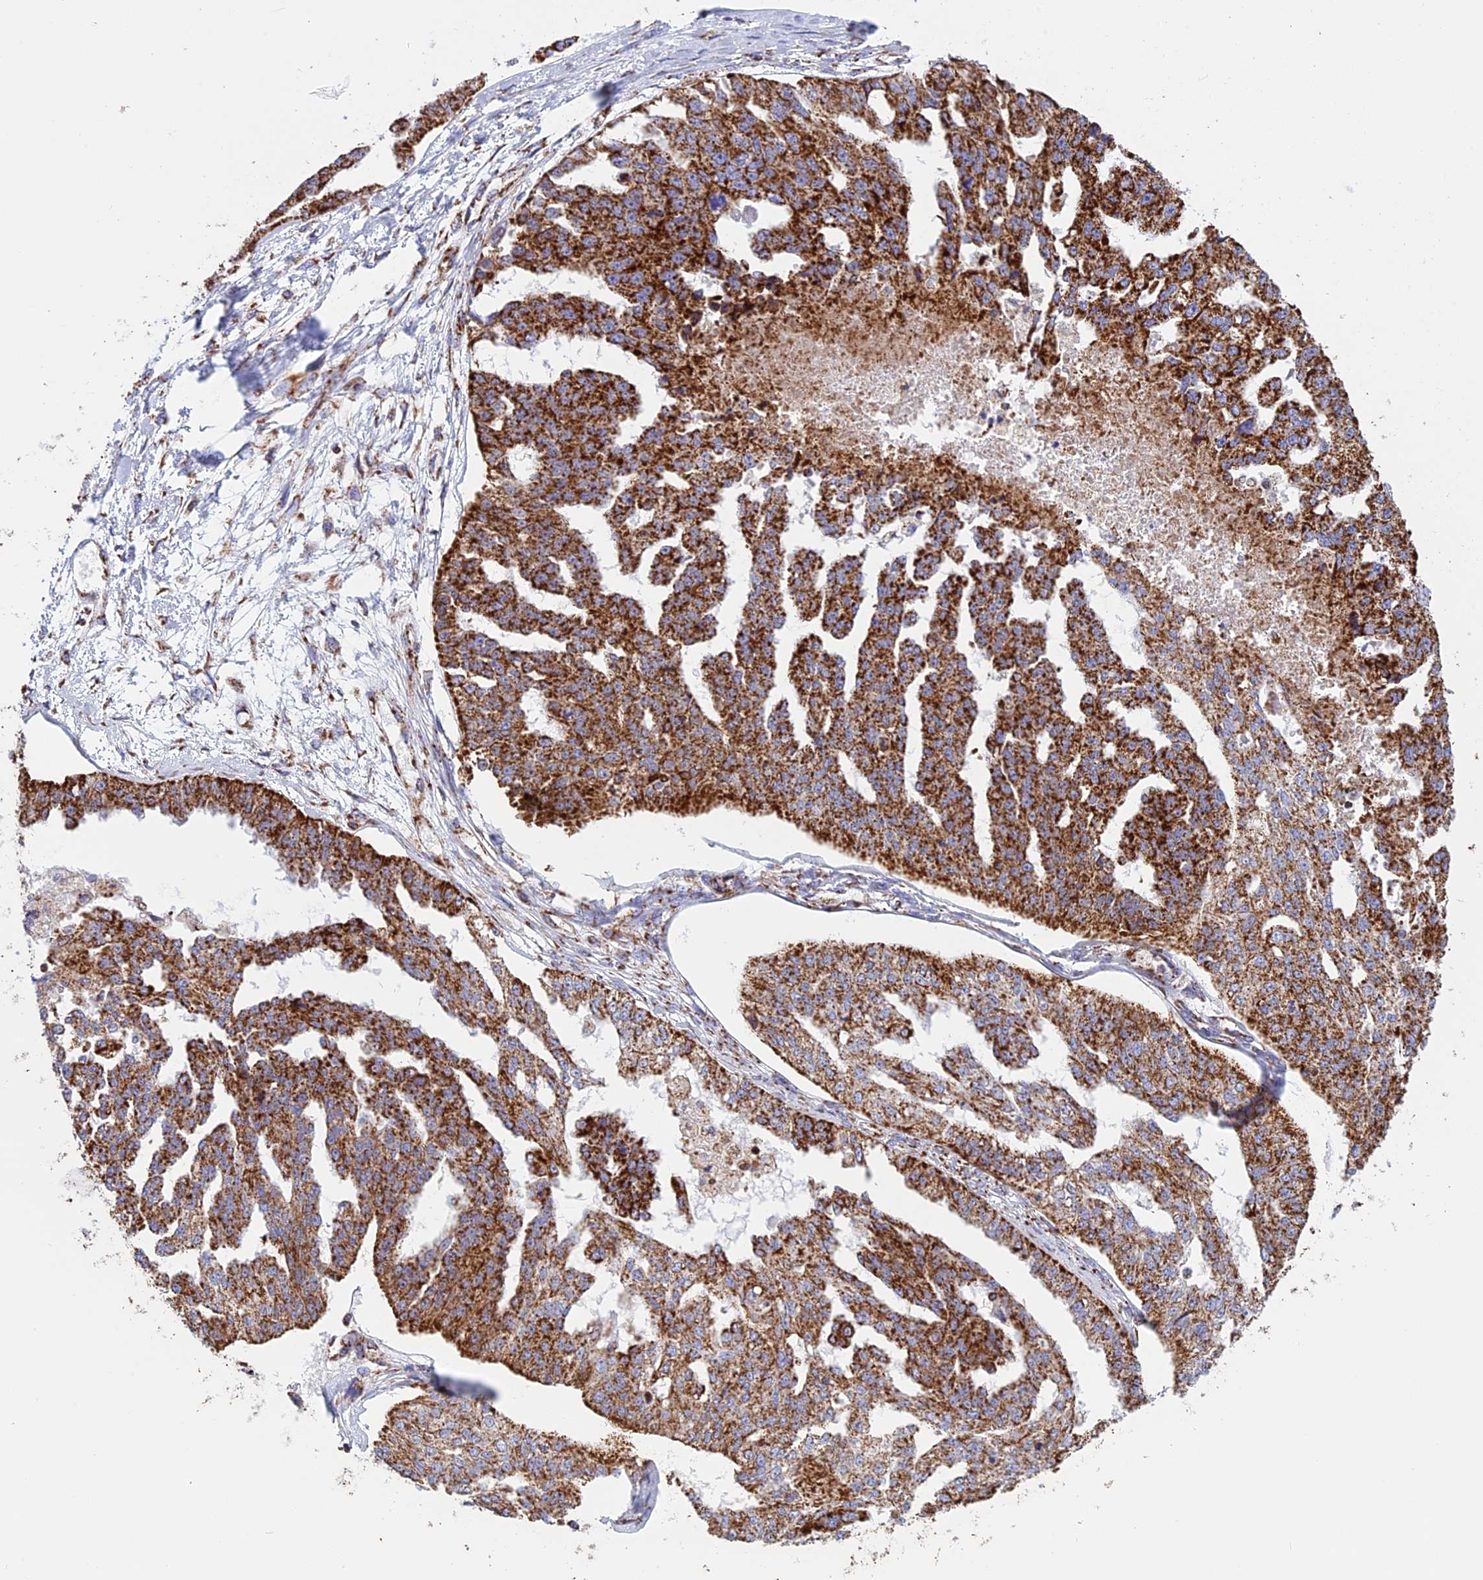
{"staining": {"intensity": "strong", "quantity": ">75%", "location": "cytoplasmic/membranous"}, "tissue": "ovarian cancer", "cell_type": "Tumor cells", "image_type": "cancer", "snomed": [{"axis": "morphology", "description": "Cystadenocarcinoma, serous, NOS"}, {"axis": "topography", "description": "Ovary"}], "caption": "Human ovarian cancer (serous cystadenocarcinoma) stained for a protein (brown) demonstrates strong cytoplasmic/membranous positive expression in about >75% of tumor cells.", "gene": "UQCRB", "patient": {"sex": "female", "age": 58}}